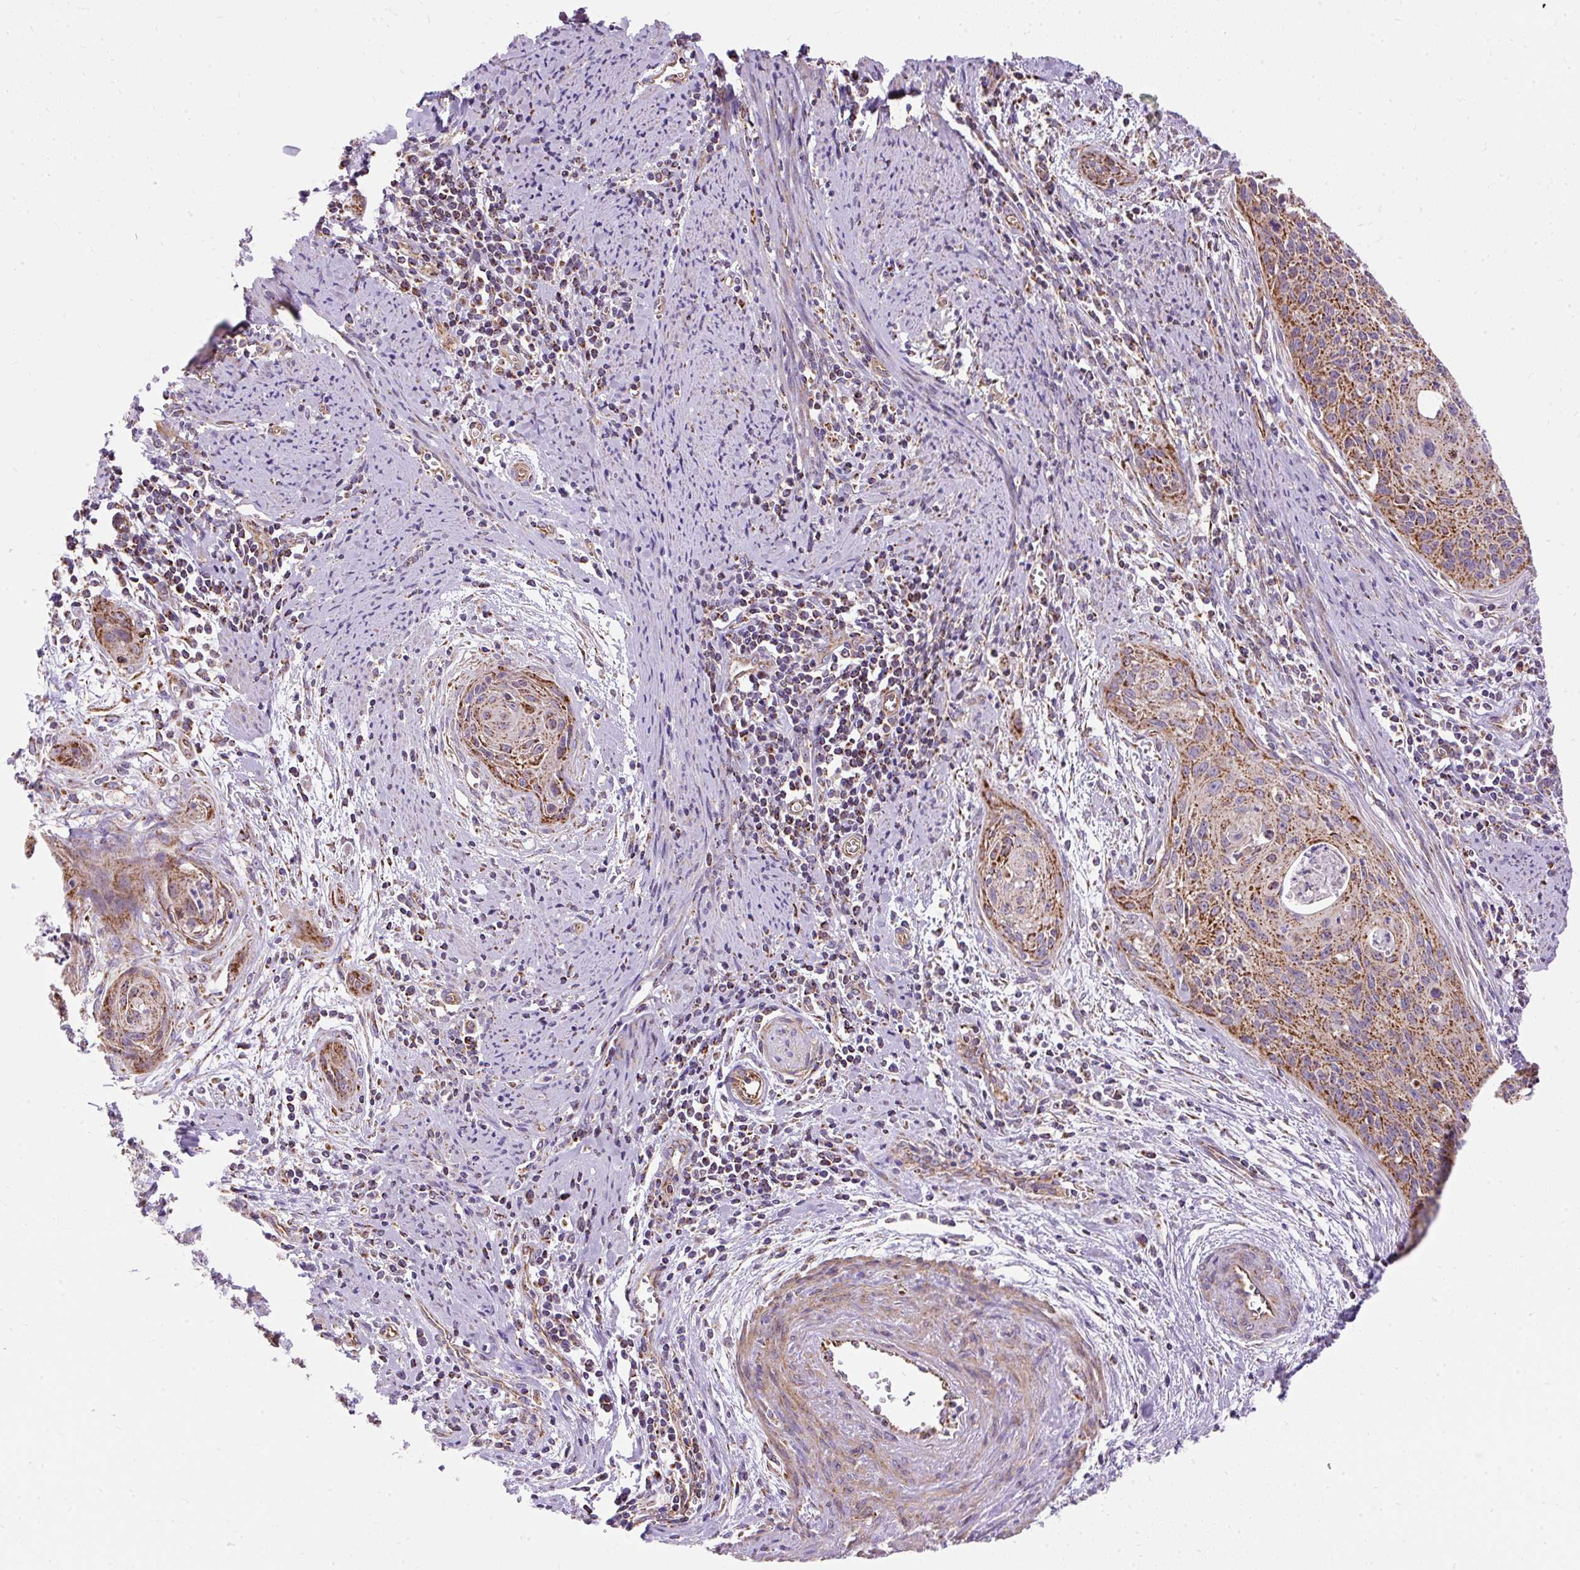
{"staining": {"intensity": "moderate", "quantity": ">75%", "location": "cytoplasmic/membranous"}, "tissue": "cervical cancer", "cell_type": "Tumor cells", "image_type": "cancer", "snomed": [{"axis": "morphology", "description": "Squamous cell carcinoma, NOS"}, {"axis": "topography", "description": "Cervix"}], "caption": "Immunohistochemical staining of cervical cancer (squamous cell carcinoma) shows medium levels of moderate cytoplasmic/membranous staining in approximately >75% of tumor cells.", "gene": "CEP290", "patient": {"sex": "female", "age": 55}}